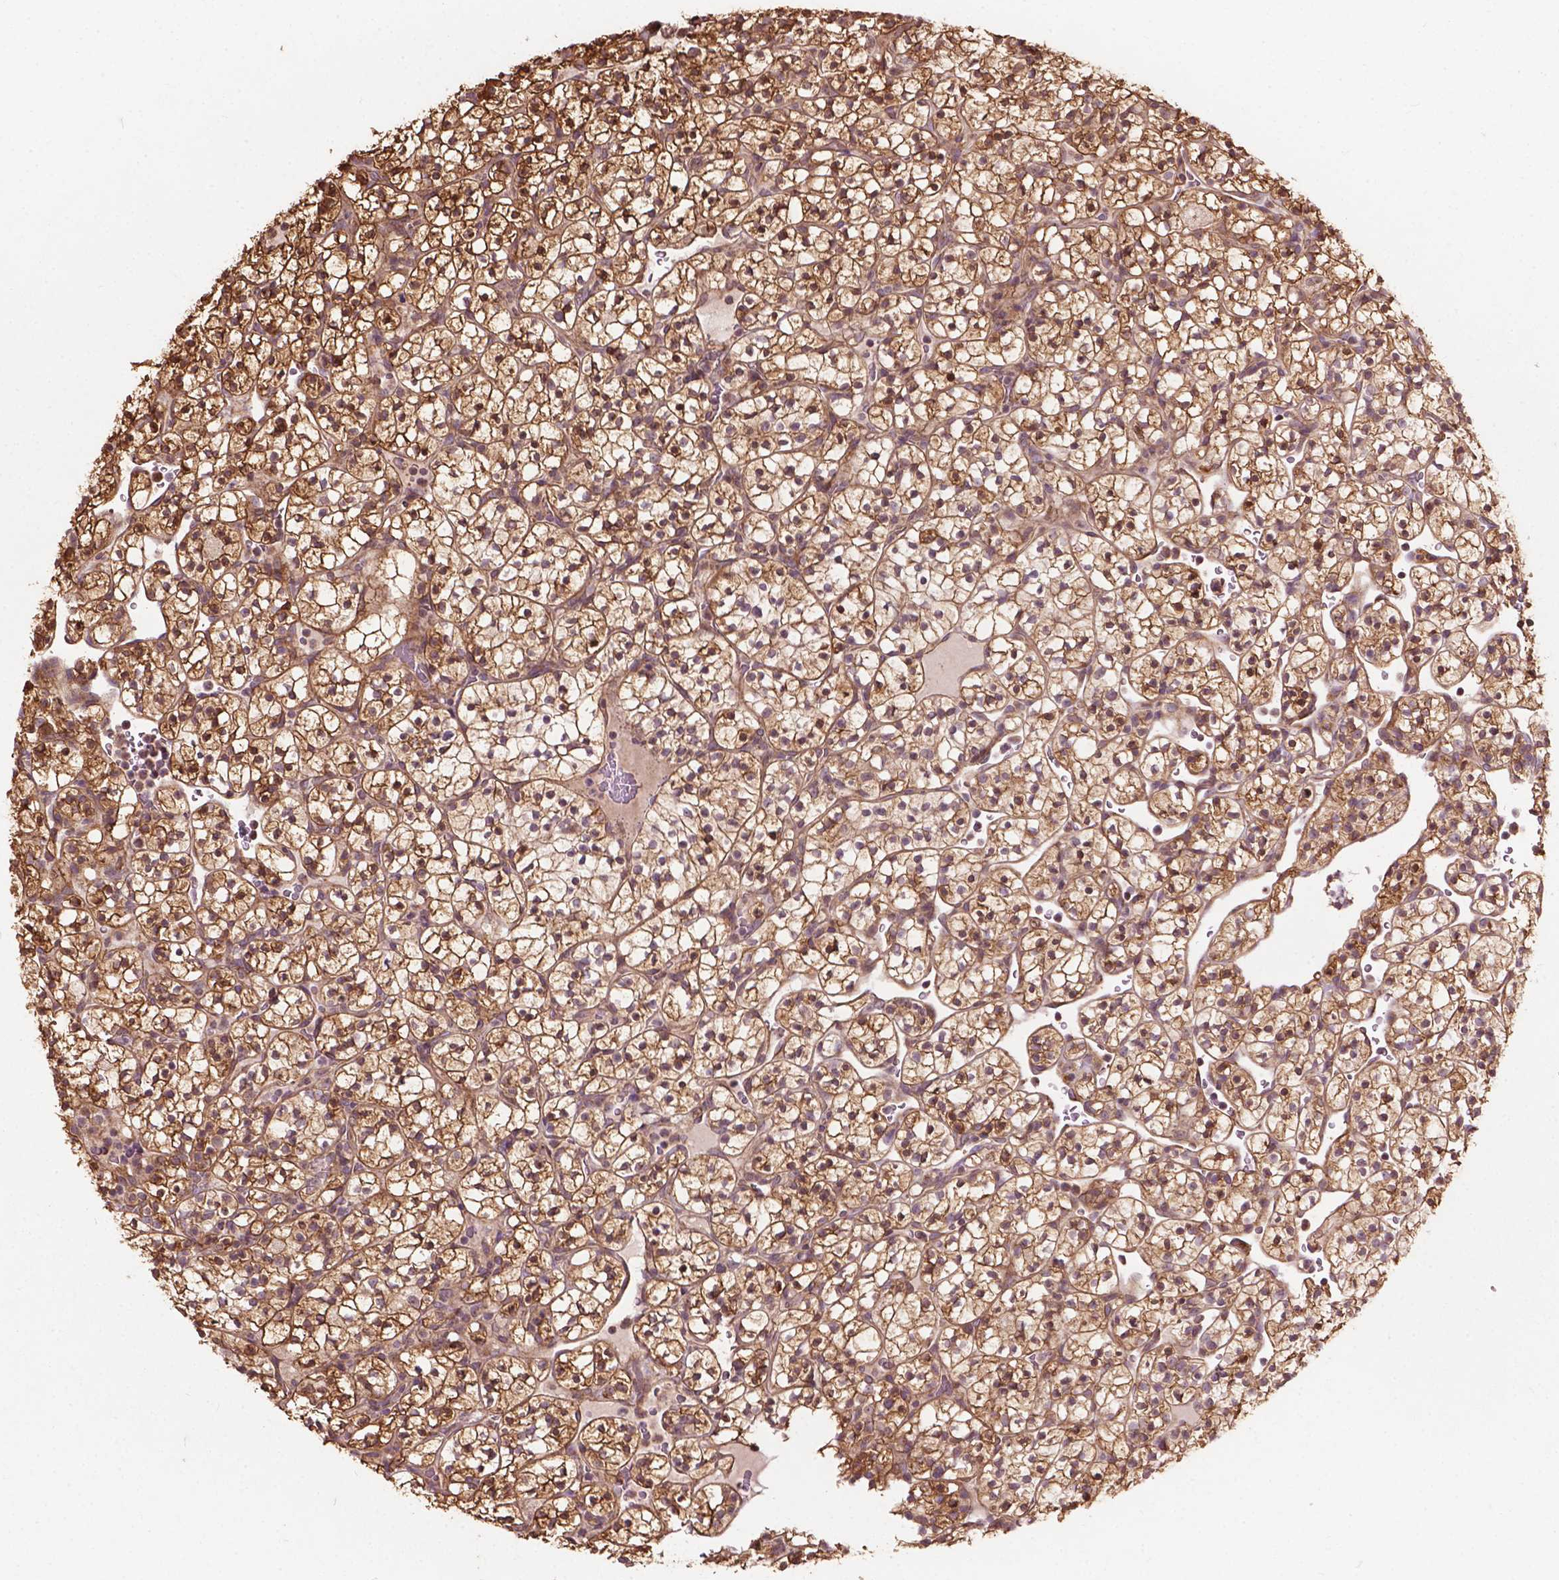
{"staining": {"intensity": "moderate", "quantity": ">75%", "location": "cytoplasmic/membranous"}, "tissue": "renal cancer", "cell_type": "Tumor cells", "image_type": "cancer", "snomed": [{"axis": "morphology", "description": "Adenocarcinoma, NOS"}, {"axis": "topography", "description": "Kidney"}], "caption": "Immunohistochemistry image of neoplastic tissue: renal cancer (adenocarcinoma) stained using immunohistochemistry exhibits medium levels of moderate protein expression localized specifically in the cytoplasmic/membranous of tumor cells, appearing as a cytoplasmic/membranous brown color.", "gene": "CDC42BPA", "patient": {"sex": "female", "age": 89}}